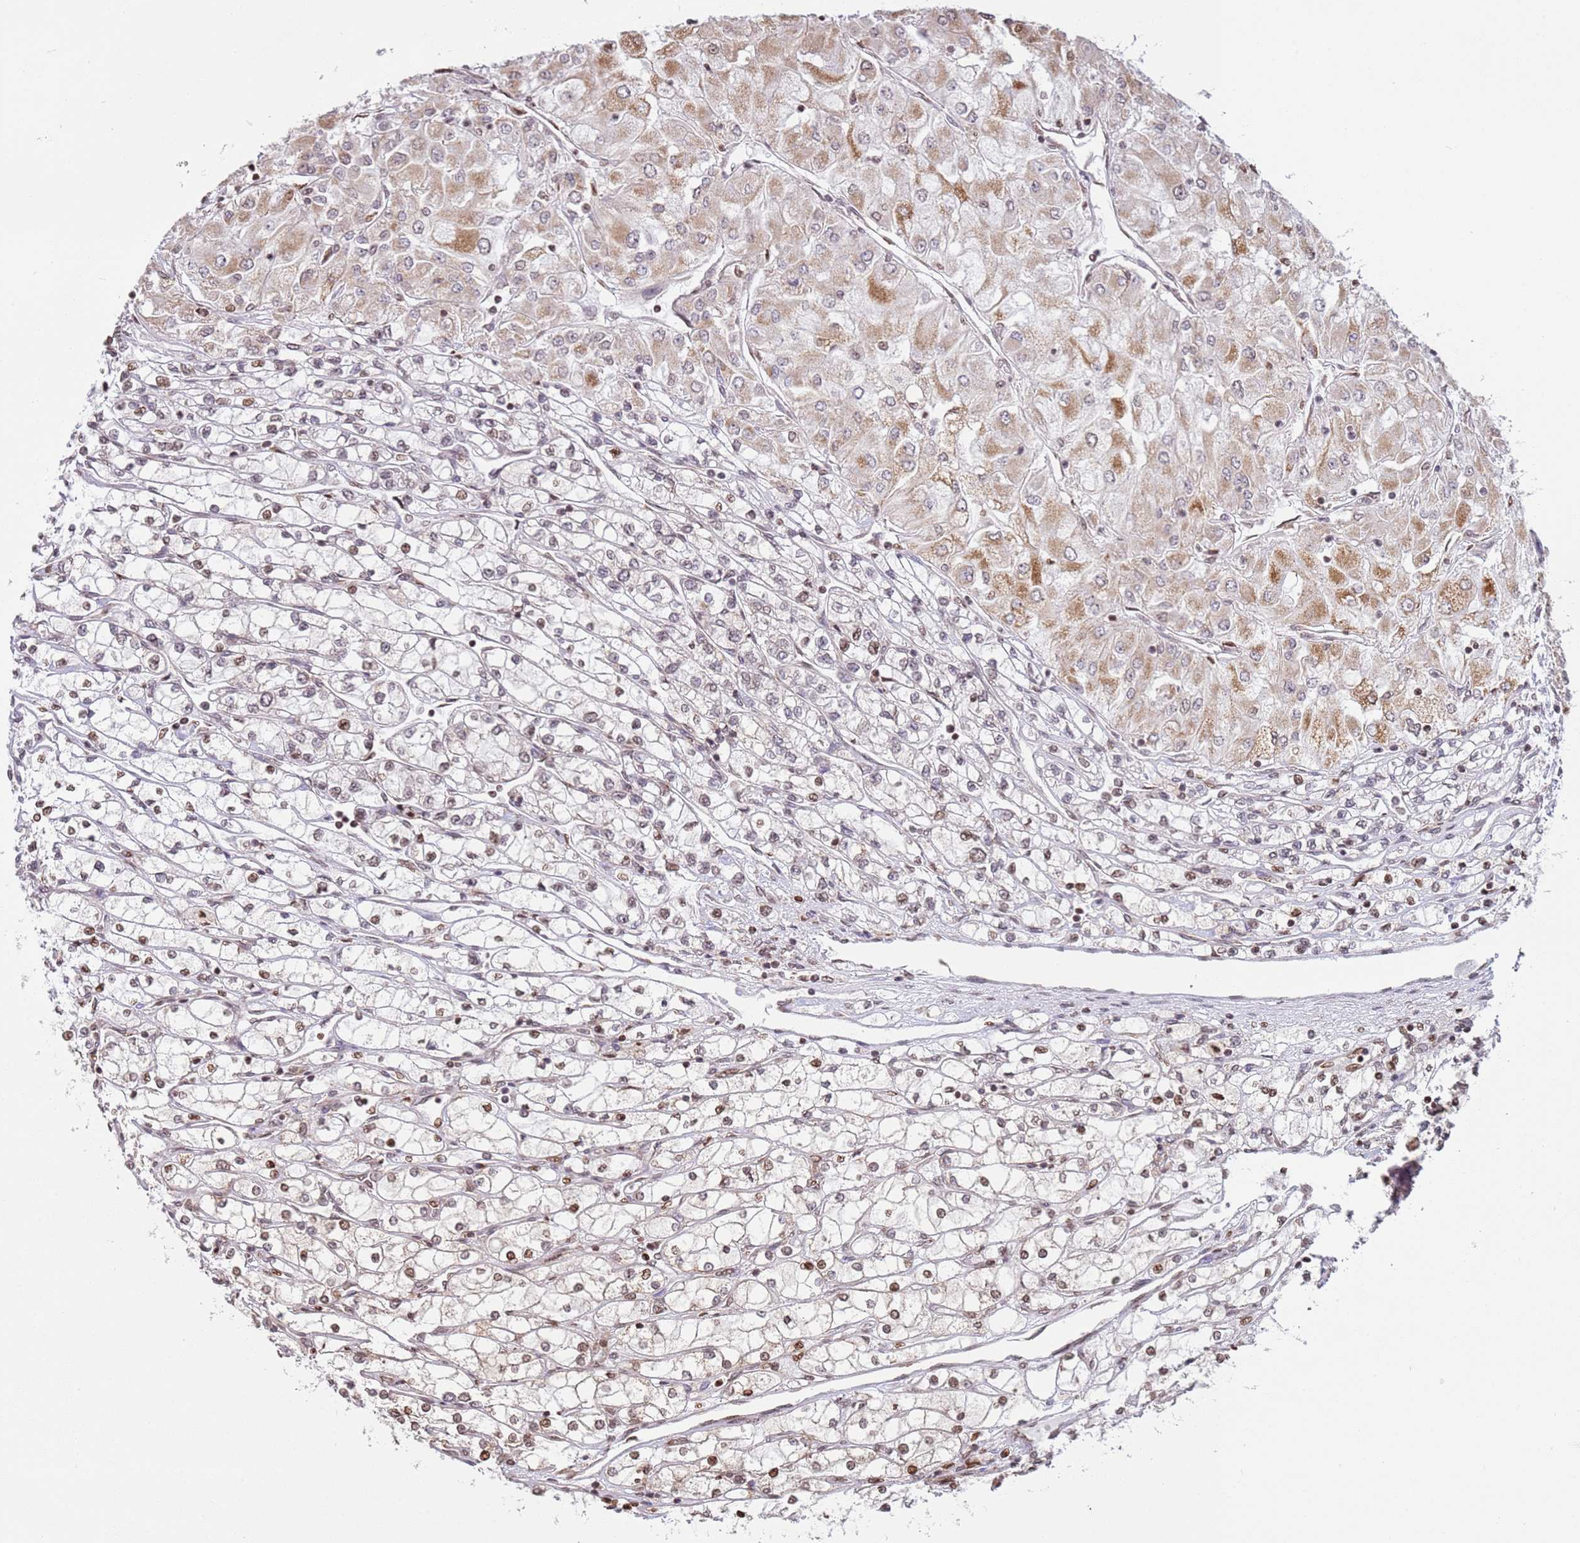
{"staining": {"intensity": "moderate", "quantity": "25%-75%", "location": "cytoplasmic/membranous,nuclear"}, "tissue": "renal cancer", "cell_type": "Tumor cells", "image_type": "cancer", "snomed": [{"axis": "morphology", "description": "Adenocarcinoma, NOS"}, {"axis": "topography", "description": "Kidney"}], "caption": "Renal adenocarcinoma was stained to show a protein in brown. There is medium levels of moderate cytoplasmic/membranous and nuclear positivity in about 25%-75% of tumor cells.", "gene": "SCAF1", "patient": {"sex": "male", "age": 80}}